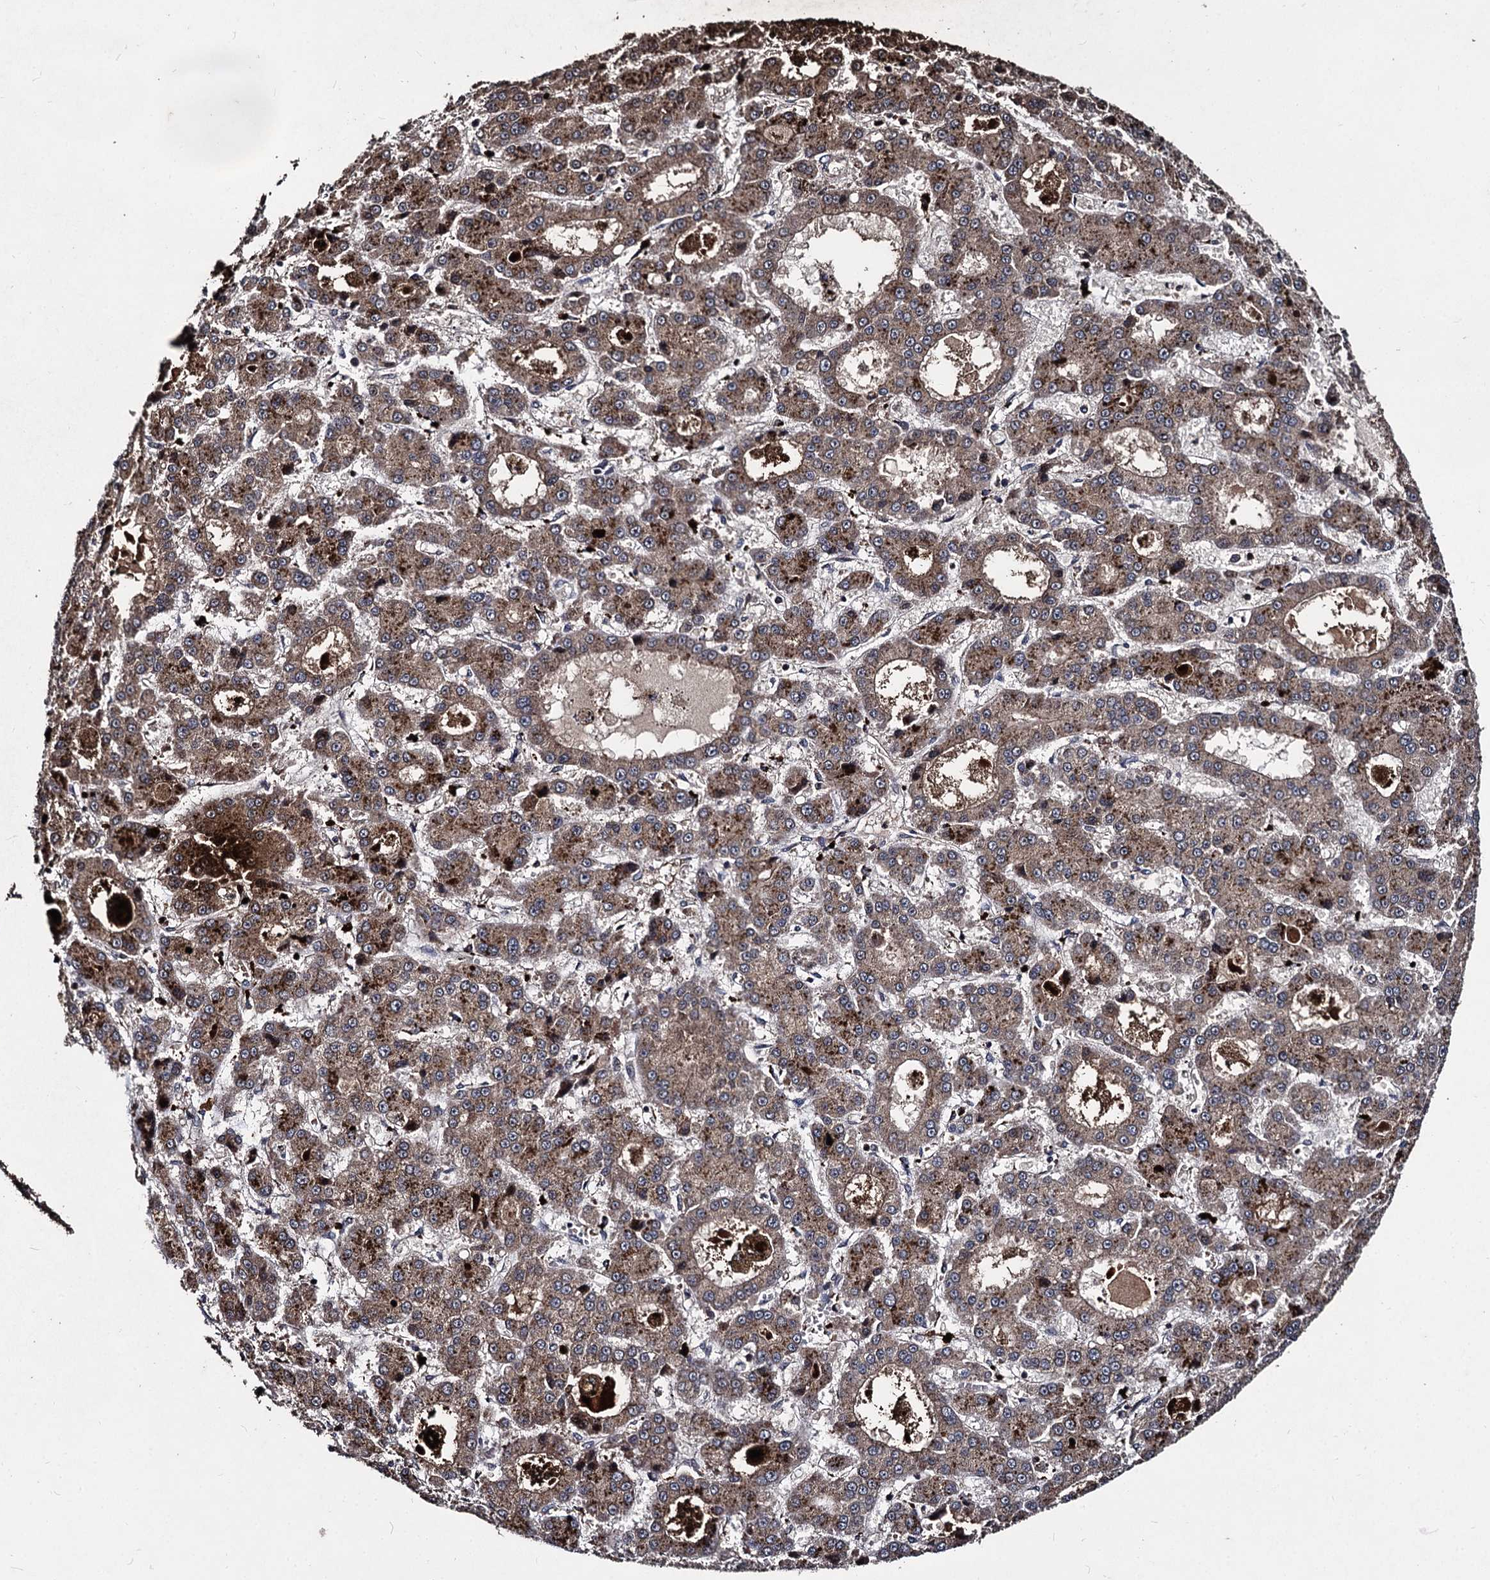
{"staining": {"intensity": "moderate", "quantity": ">75%", "location": "cytoplasmic/membranous"}, "tissue": "liver cancer", "cell_type": "Tumor cells", "image_type": "cancer", "snomed": [{"axis": "morphology", "description": "Carcinoma, Hepatocellular, NOS"}, {"axis": "topography", "description": "Liver"}], "caption": "Liver cancer tissue shows moderate cytoplasmic/membranous positivity in approximately >75% of tumor cells (Brightfield microscopy of DAB IHC at high magnification).", "gene": "BCL2L2", "patient": {"sex": "male", "age": 70}}